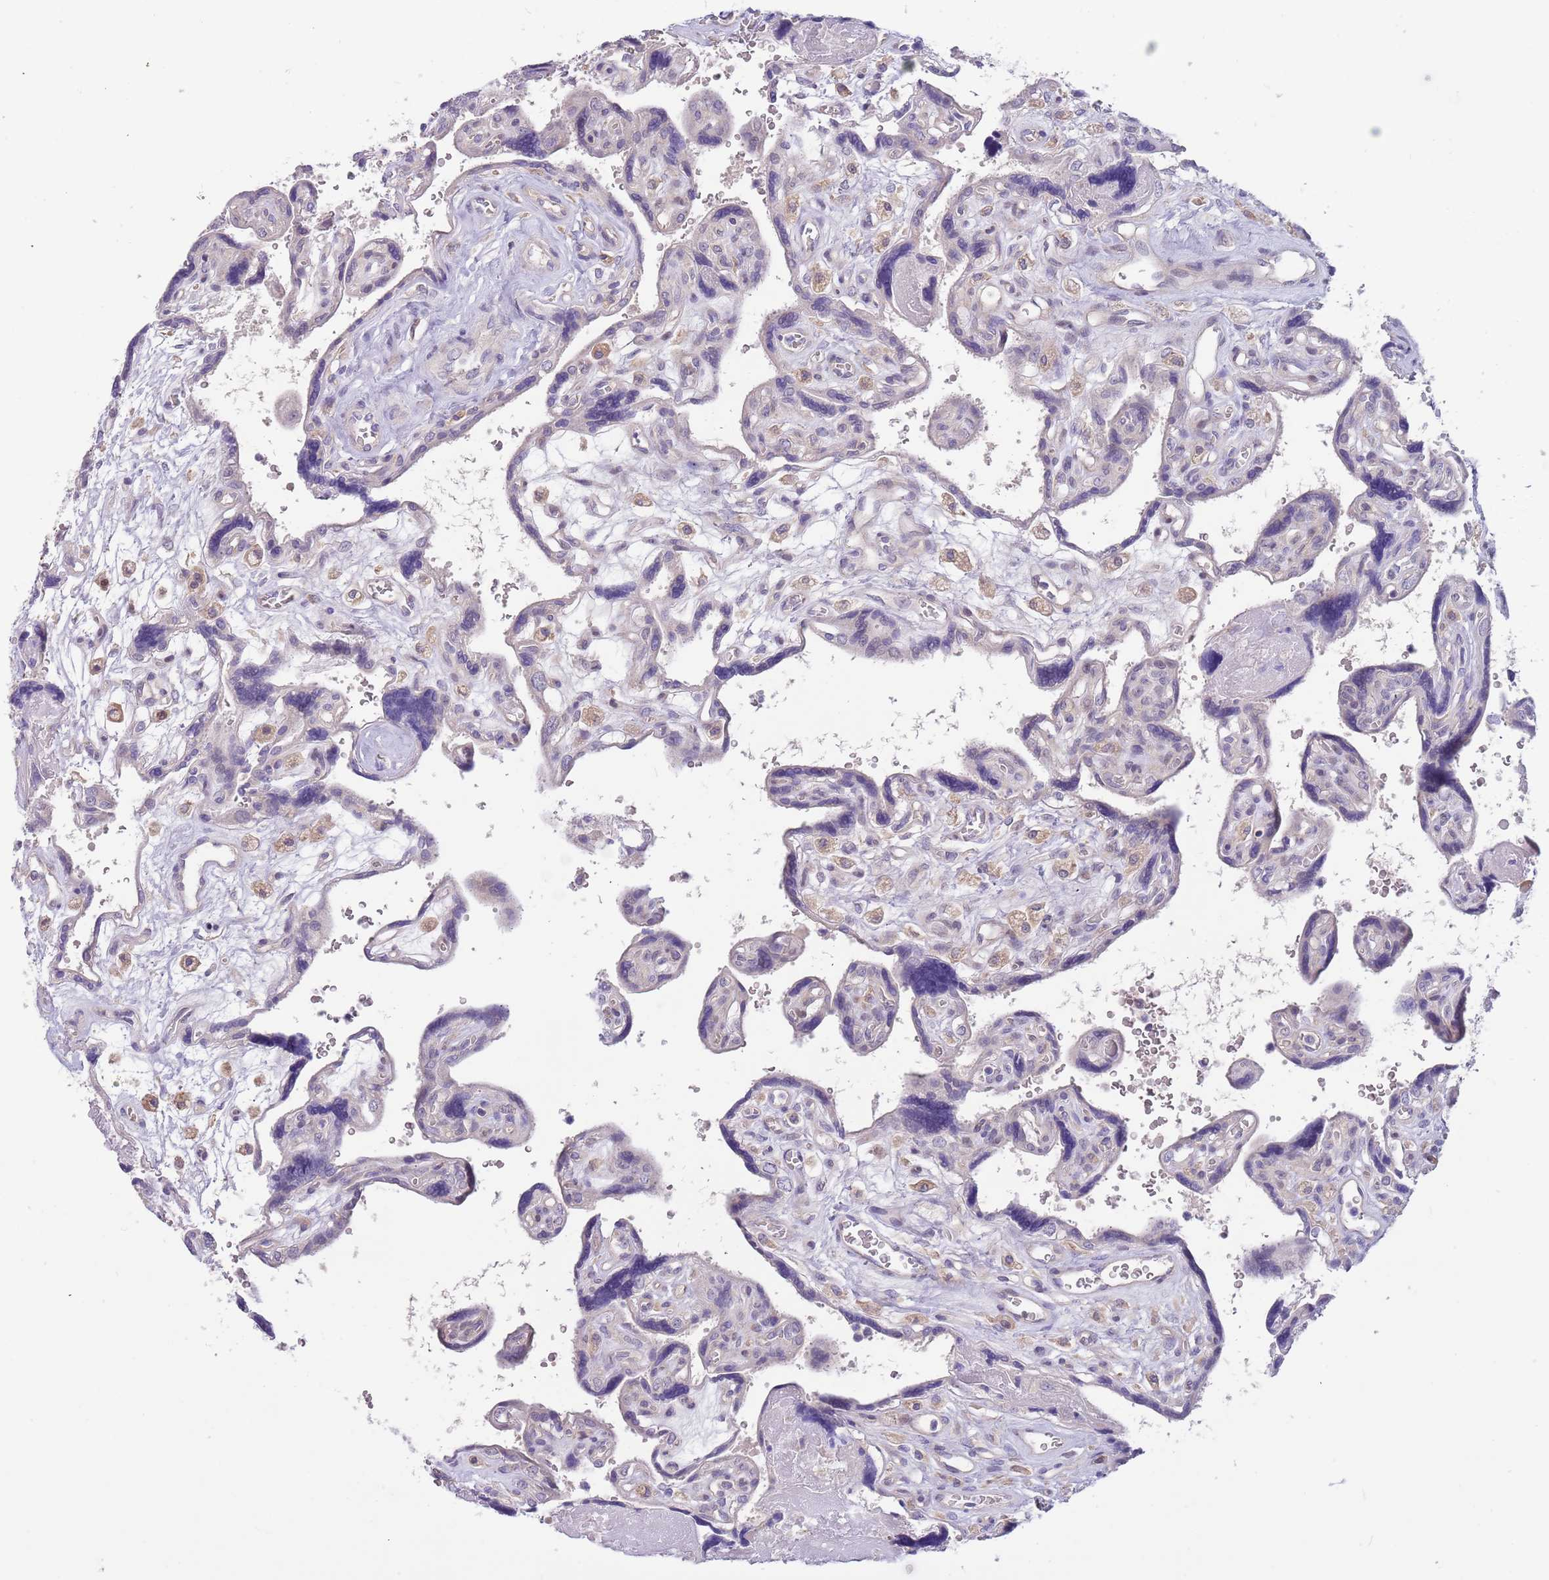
{"staining": {"intensity": "negative", "quantity": "none", "location": "none"}, "tissue": "placenta", "cell_type": "Trophoblastic cells", "image_type": "normal", "snomed": [{"axis": "morphology", "description": "Normal tissue, NOS"}, {"axis": "topography", "description": "Placenta"}], "caption": "The histopathology image reveals no significant staining in trophoblastic cells of placenta. Nuclei are stained in blue.", "gene": "CABYR", "patient": {"sex": "female", "age": 39}}